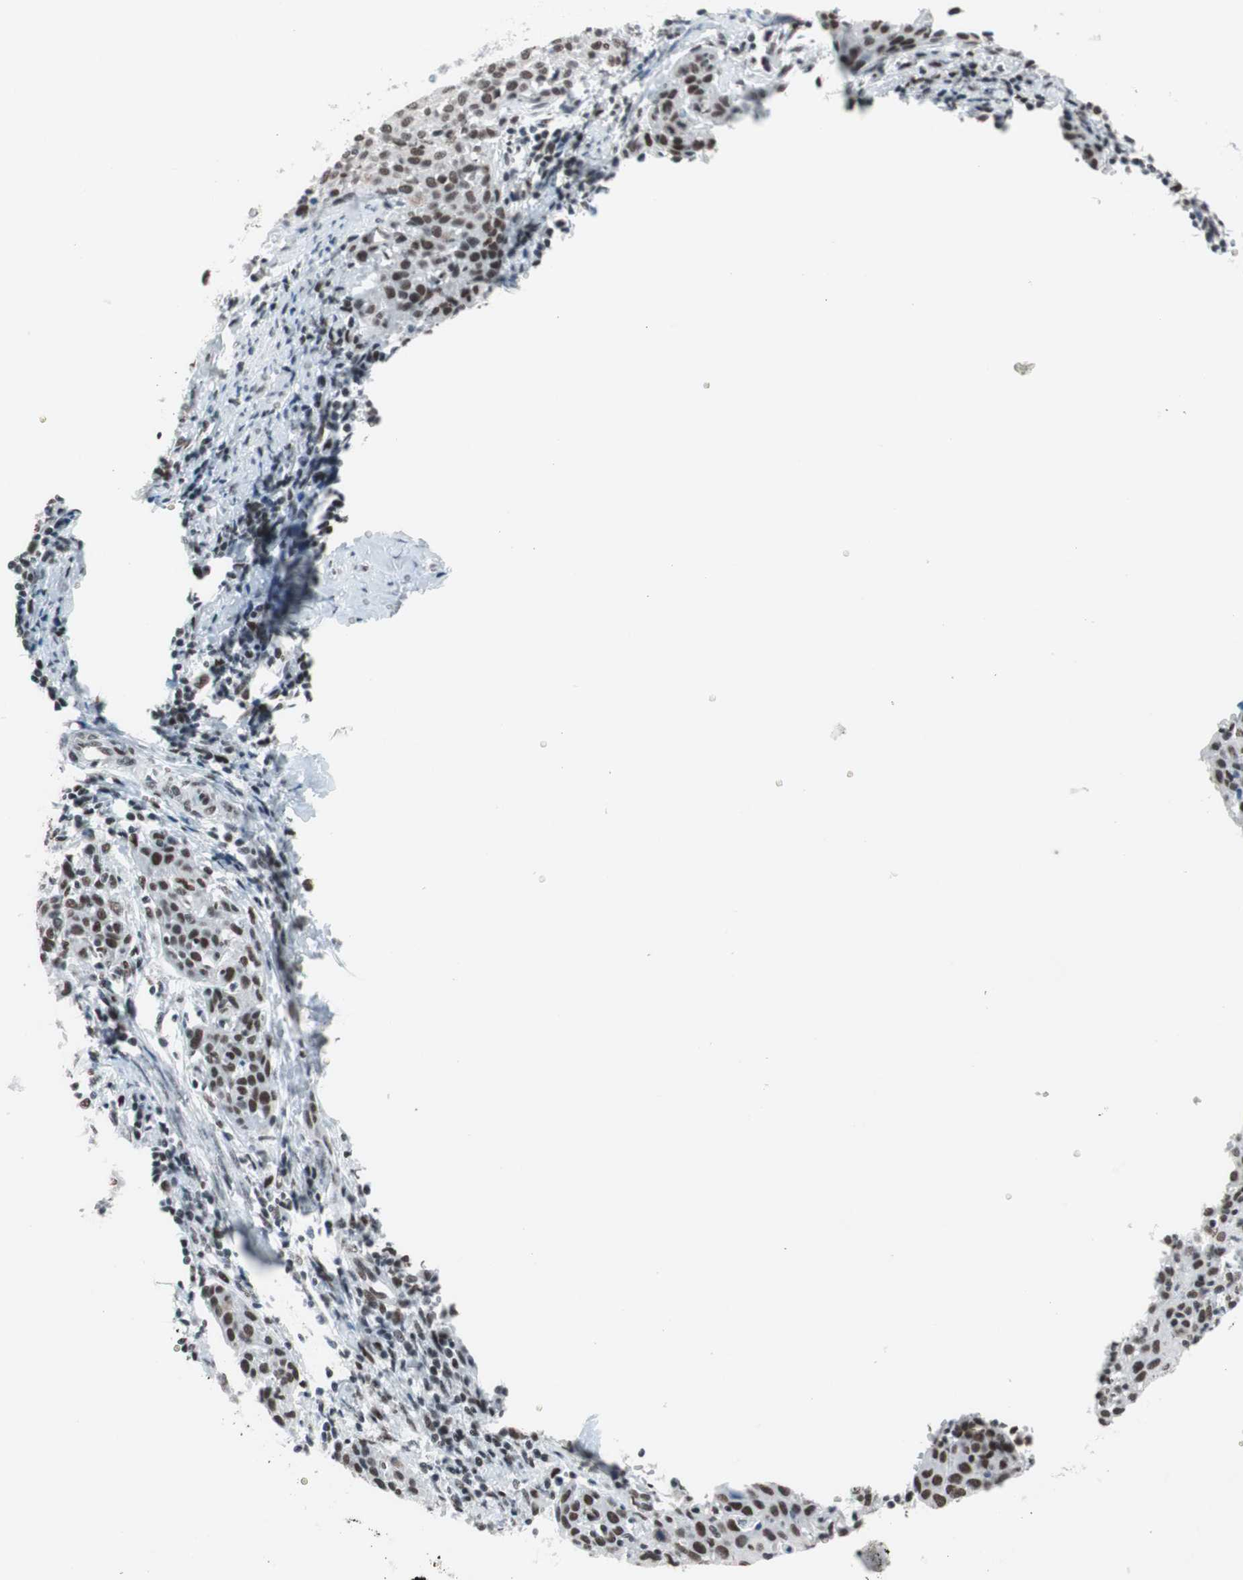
{"staining": {"intensity": "moderate", "quantity": ">75%", "location": "nuclear"}, "tissue": "cervical cancer", "cell_type": "Tumor cells", "image_type": "cancer", "snomed": [{"axis": "morphology", "description": "Squamous cell carcinoma, NOS"}, {"axis": "topography", "description": "Cervix"}], "caption": "This micrograph demonstrates immunohistochemistry (IHC) staining of human cervical cancer (squamous cell carcinoma), with medium moderate nuclear positivity in about >75% of tumor cells.", "gene": "ARID1A", "patient": {"sex": "female", "age": 38}}